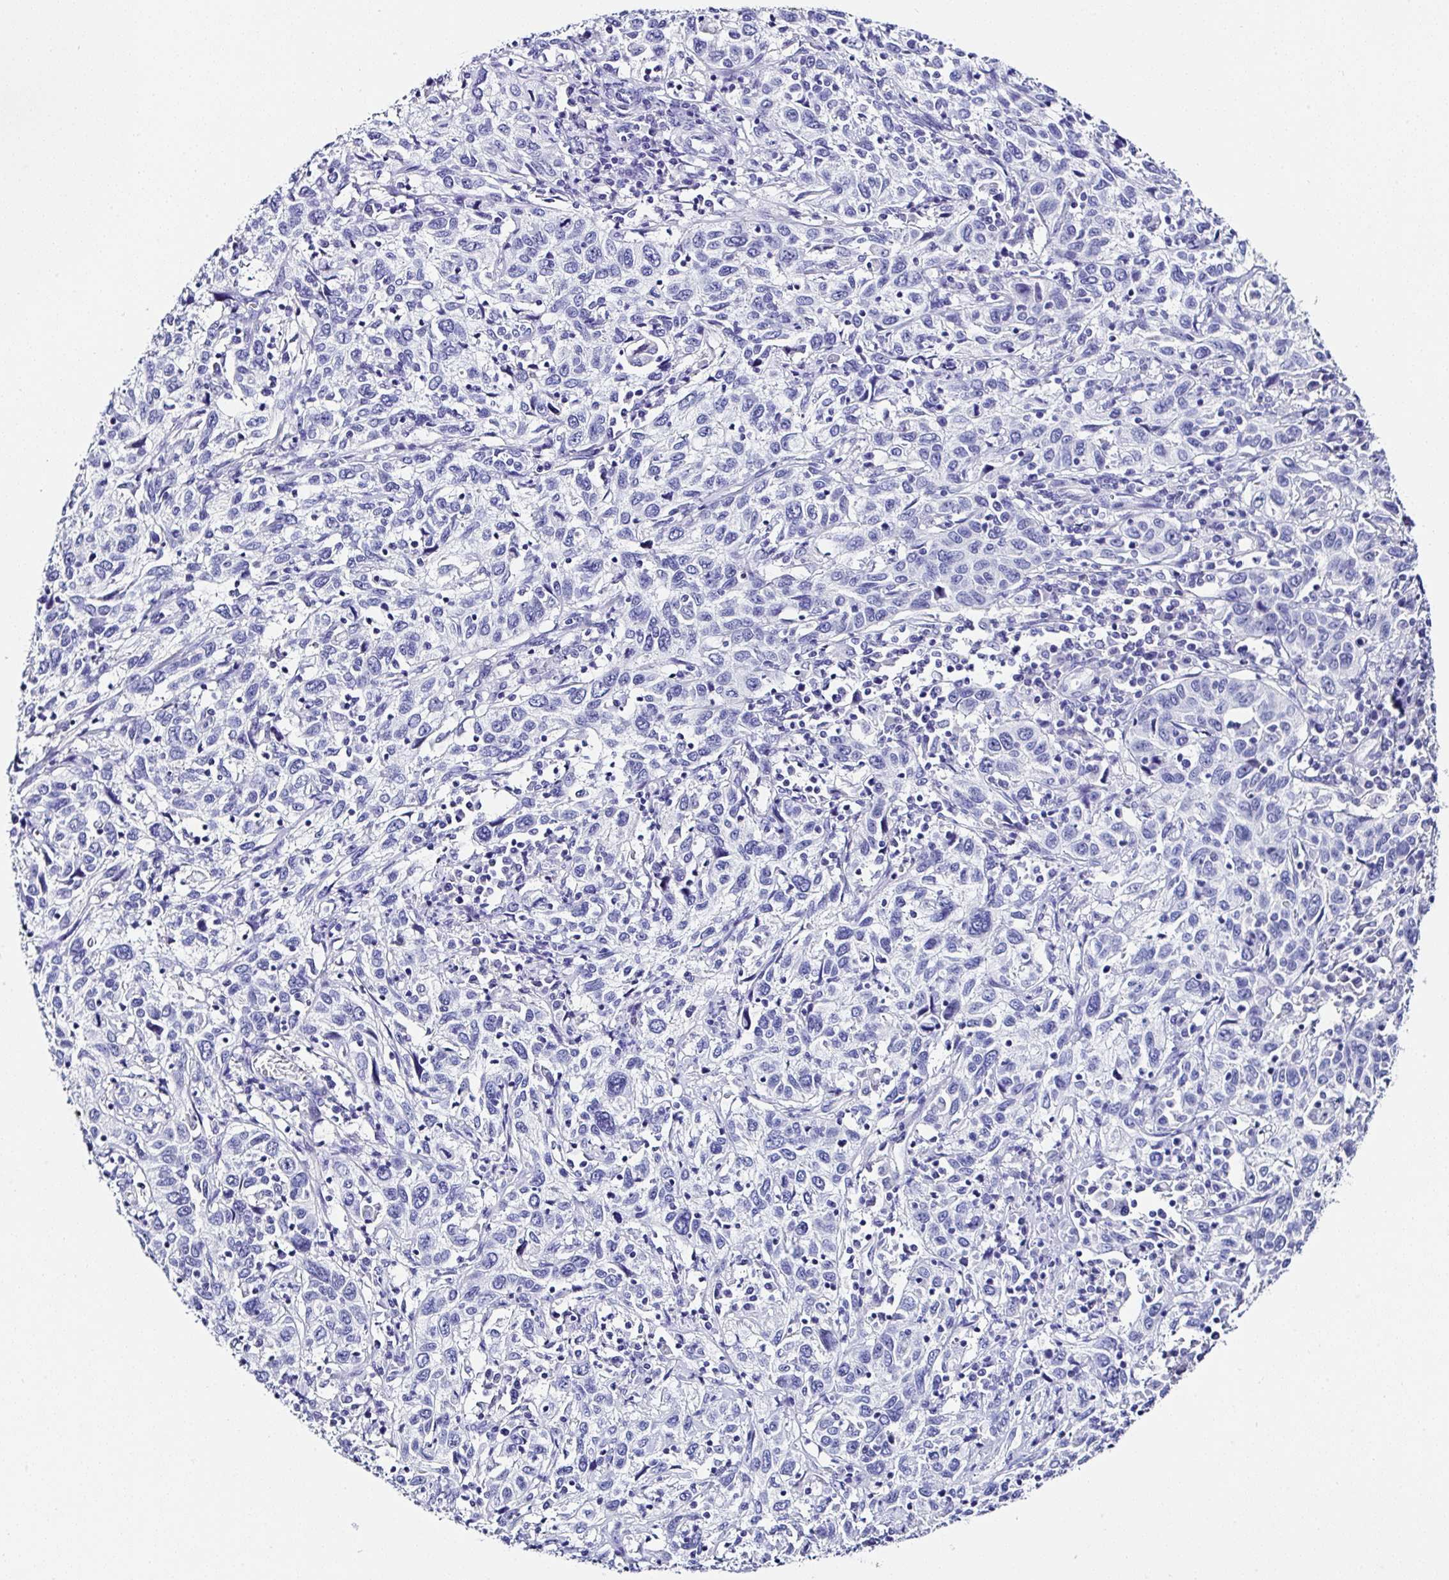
{"staining": {"intensity": "negative", "quantity": "none", "location": "none"}, "tissue": "cervical cancer", "cell_type": "Tumor cells", "image_type": "cancer", "snomed": [{"axis": "morphology", "description": "Squamous cell carcinoma, NOS"}, {"axis": "topography", "description": "Cervix"}], "caption": "IHC micrograph of neoplastic tissue: human squamous cell carcinoma (cervical) stained with DAB demonstrates no significant protein expression in tumor cells.", "gene": "UGT3A1", "patient": {"sex": "female", "age": 46}}